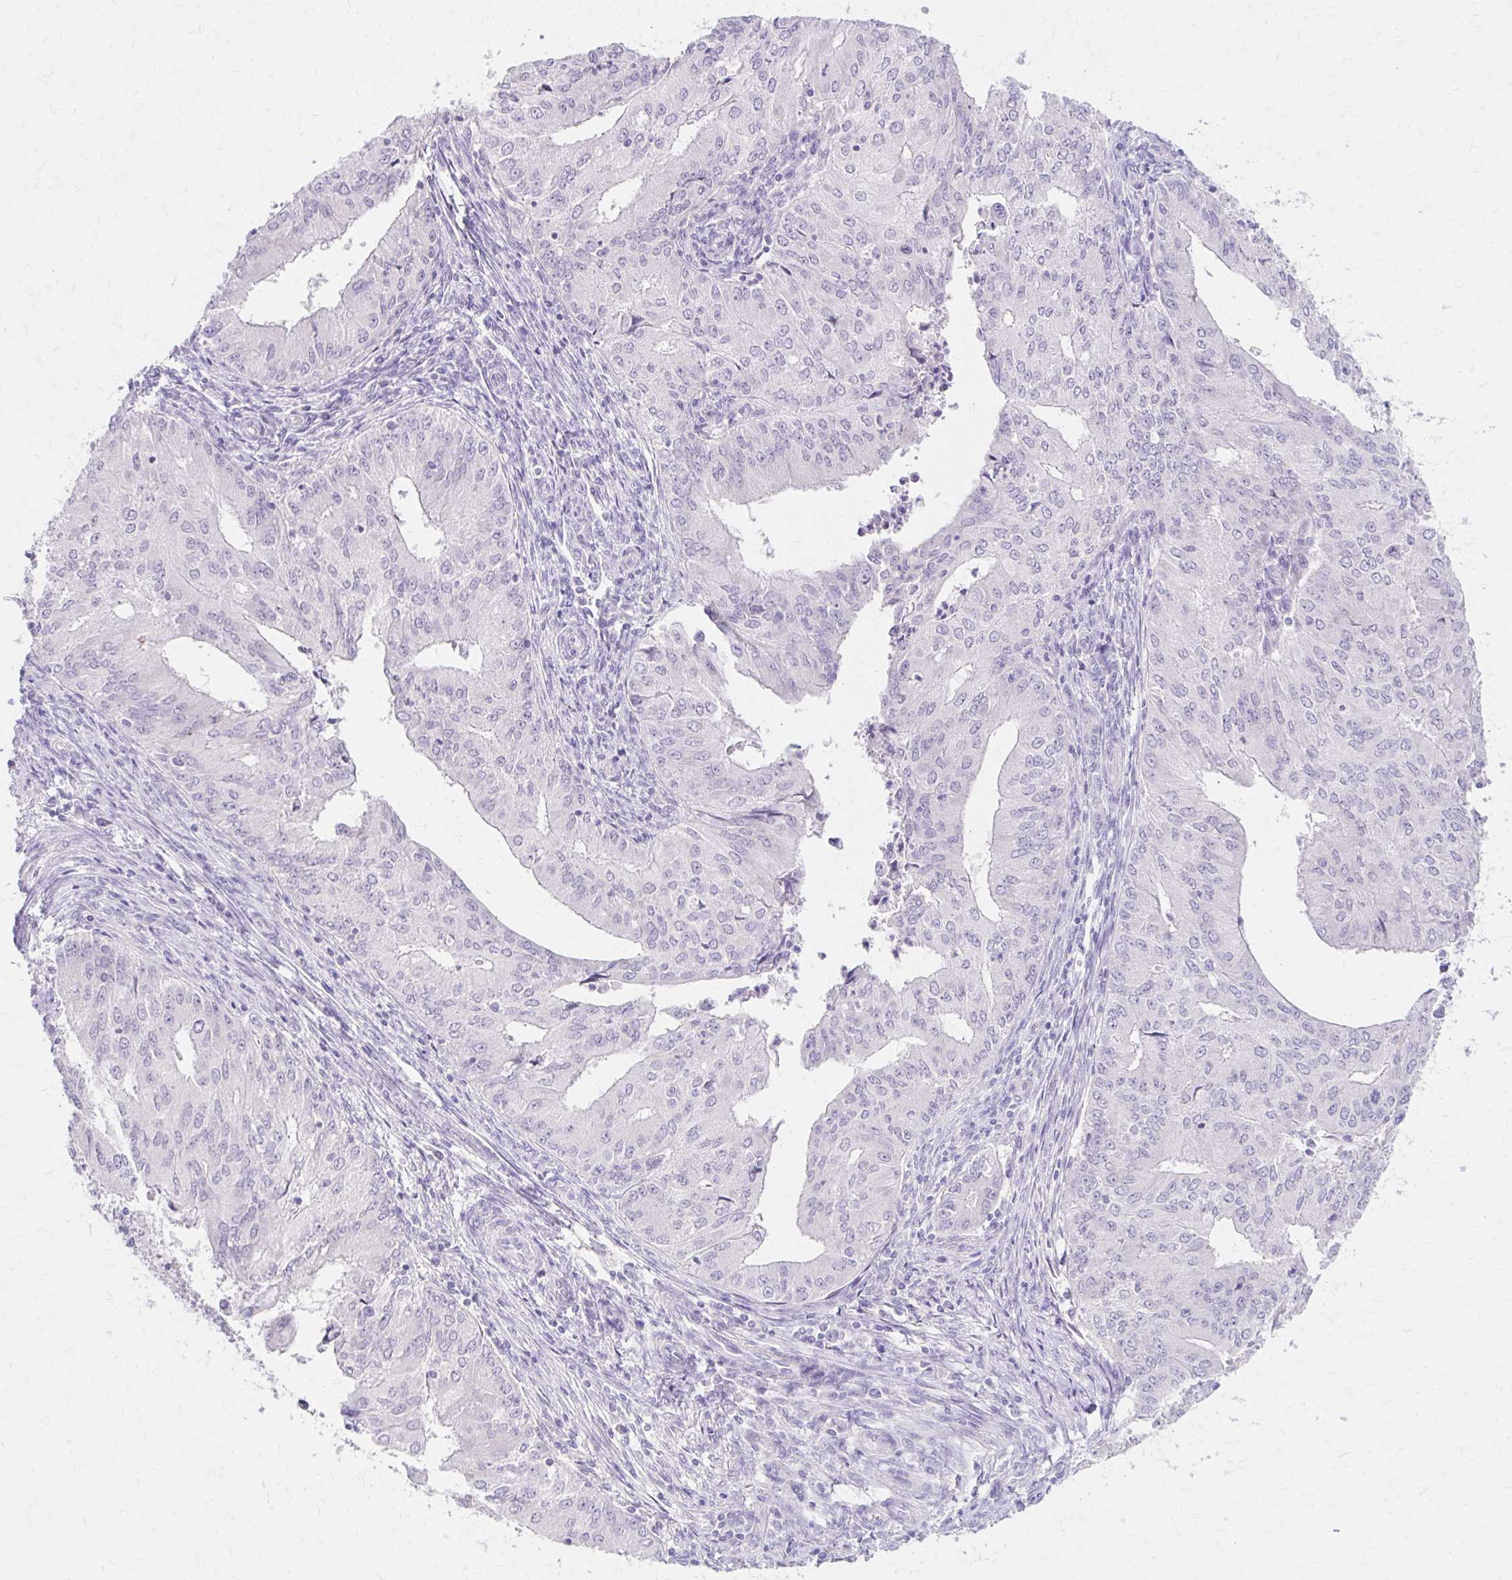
{"staining": {"intensity": "negative", "quantity": "none", "location": "none"}, "tissue": "endometrial cancer", "cell_type": "Tumor cells", "image_type": "cancer", "snomed": [{"axis": "morphology", "description": "Adenocarcinoma, NOS"}, {"axis": "topography", "description": "Endometrium"}], "caption": "Tumor cells show no significant positivity in adenocarcinoma (endometrial).", "gene": "AZGP1", "patient": {"sex": "female", "age": 50}}